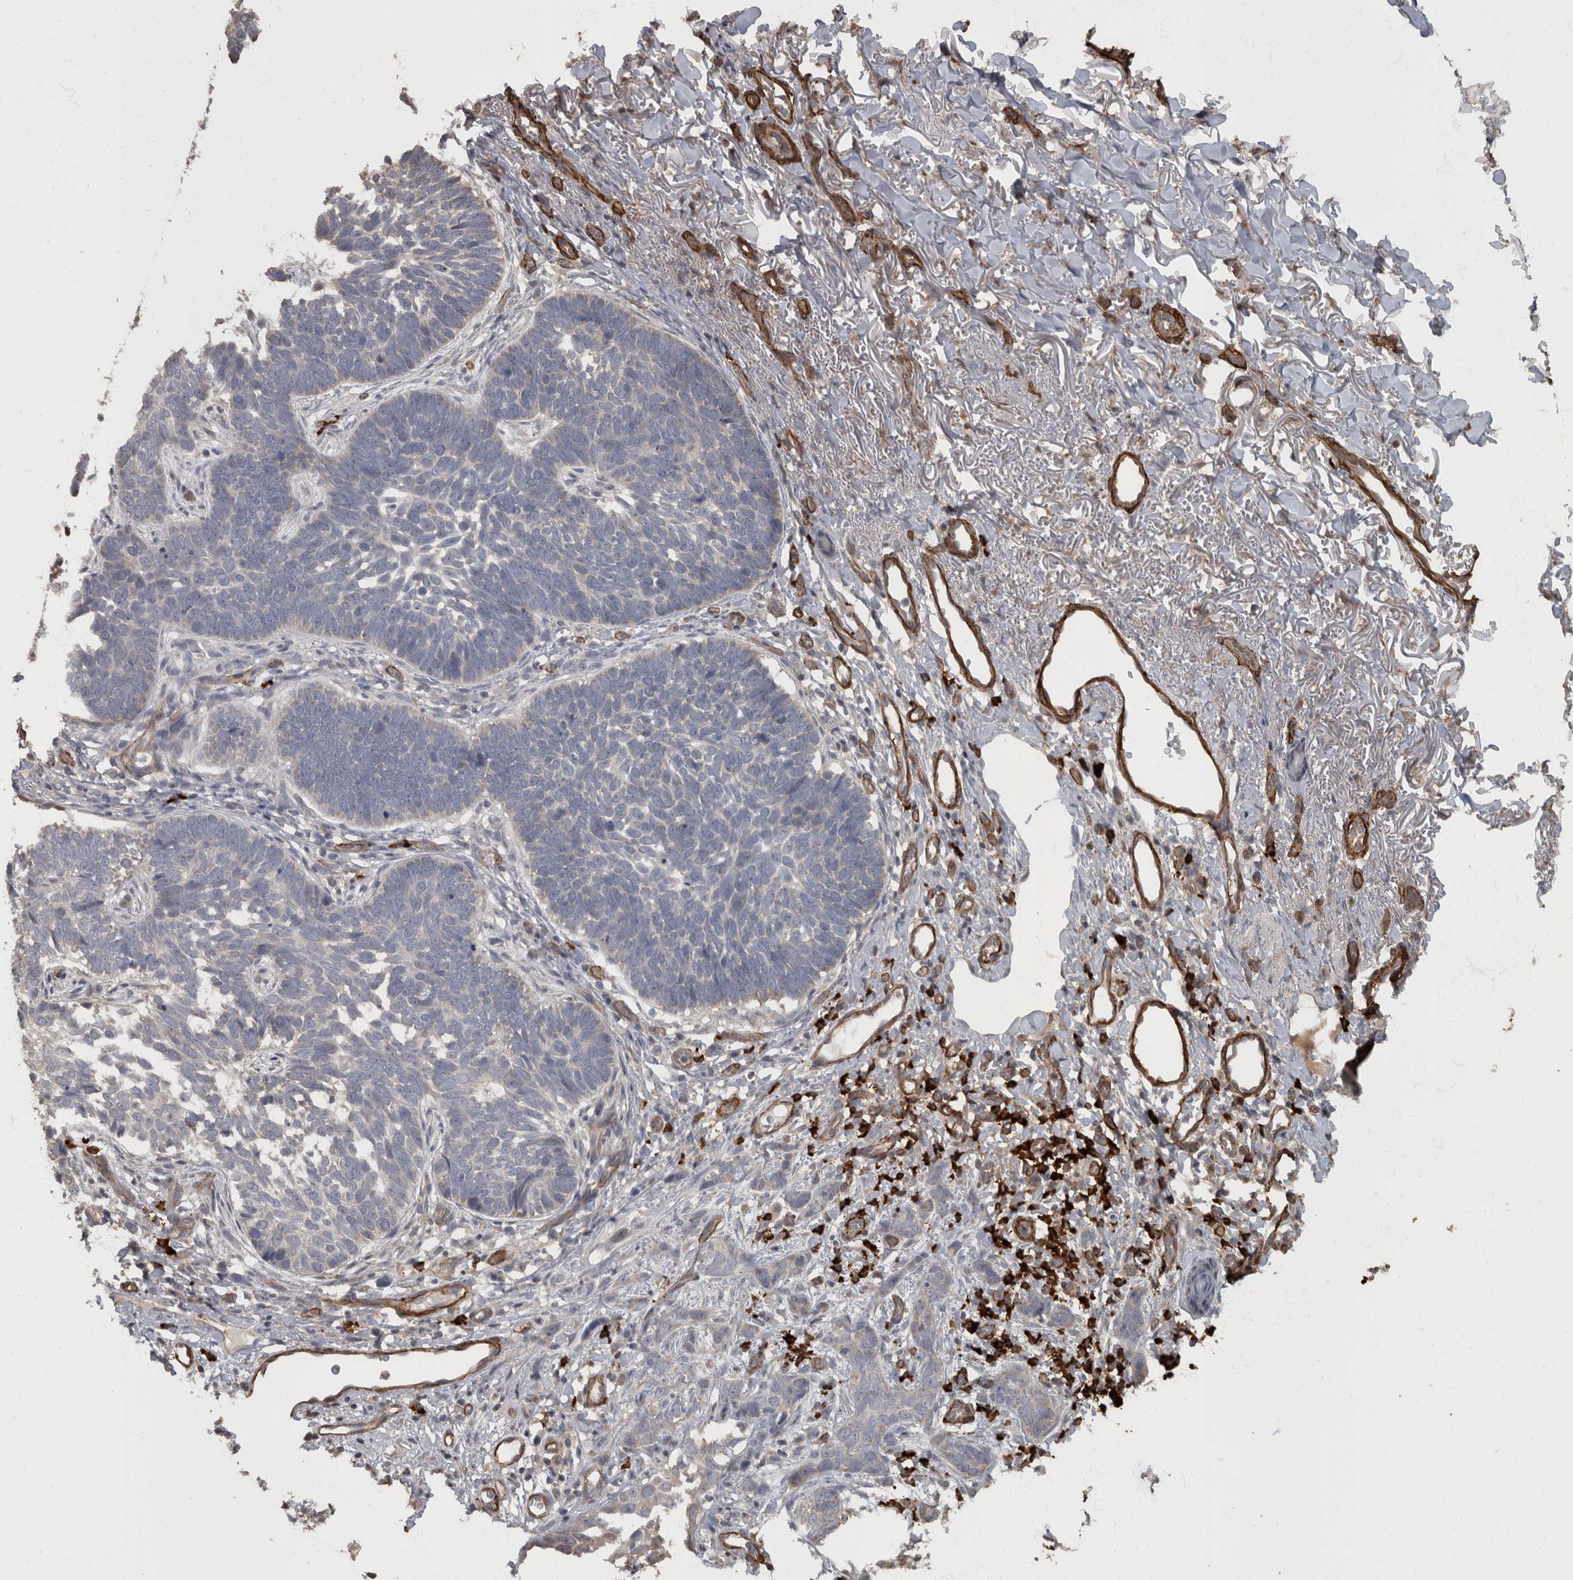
{"staining": {"intensity": "negative", "quantity": "none", "location": "none"}, "tissue": "skin cancer", "cell_type": "Tumor cells", "image_type": "cancer", "snomed": [{"axis": "morphology", "description": "Normal tissue, NOS"}, {"axis": "morphology", "description": "Basal cell carcinoma"}, {"axis": "topography", "description": "Skin"}], "caption": "Photomicrograph shows no significant protein staining in tumor cells of skin cancer (basal cell carcinoma).", "gene": "MASTL", "patient": {"sex": "male", "age": 77}}